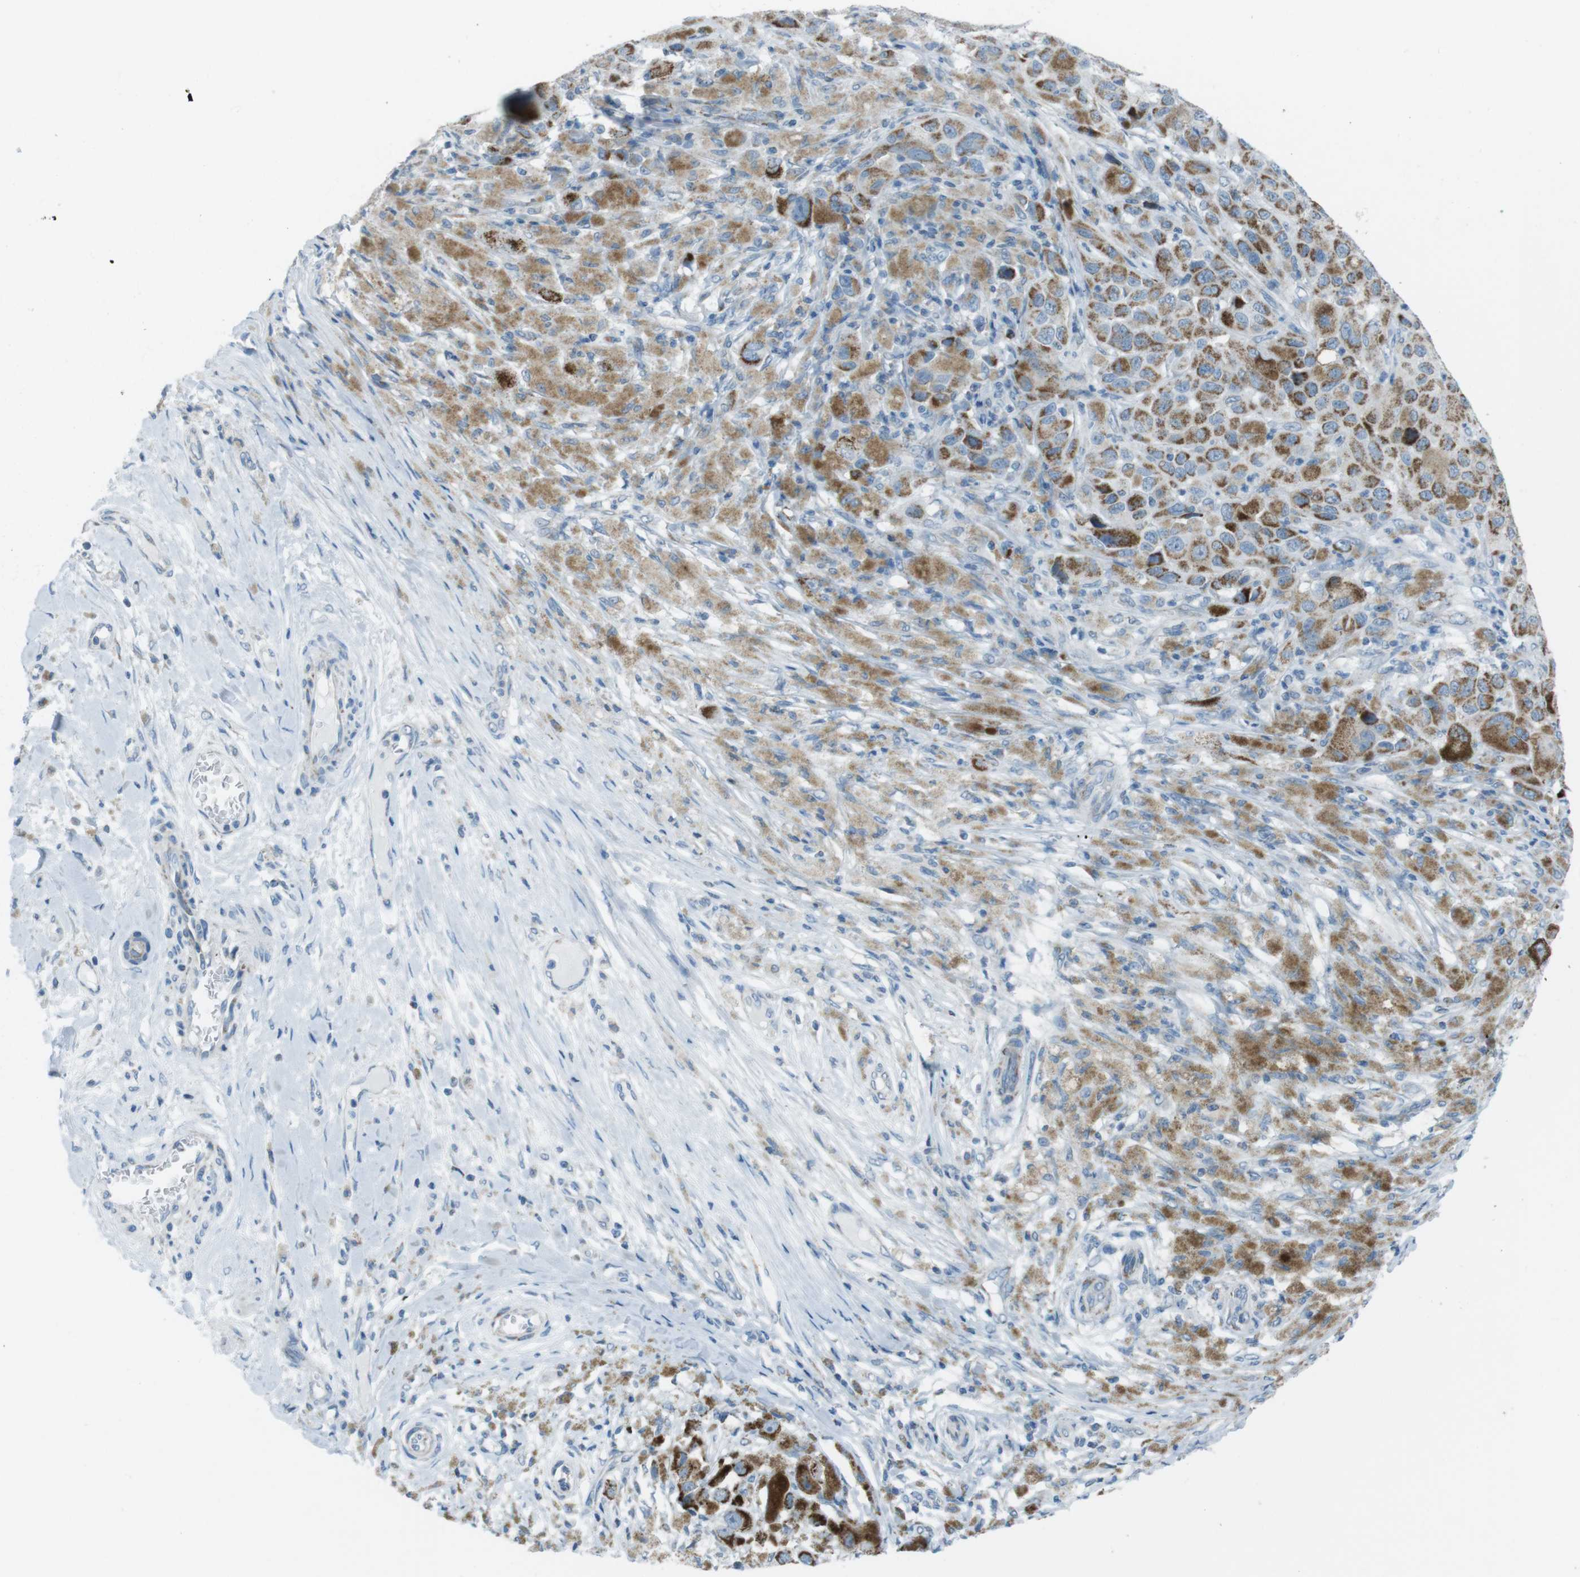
{"staining": {"intensity": "moderate", "quantity": ">75%", "location": "cytoplasmic/membranous"}, "tissue": "melanoma", "cell_type": "Tumor cells", "image_type": "cancer", "snomed": [{"axis": "morphology", "description": "Malignant melanoma, NOS"}, {"axis": "topography", "description": "Skin"}], "caption": "Melanoma tissue demonstrates moderate cytoplasmic/membranous positivity in about >75% of tumor cells, visualized by immunohistochemistry.", "gene": "DNAJA3", "patient": {"sex": "male", "age": 96}}